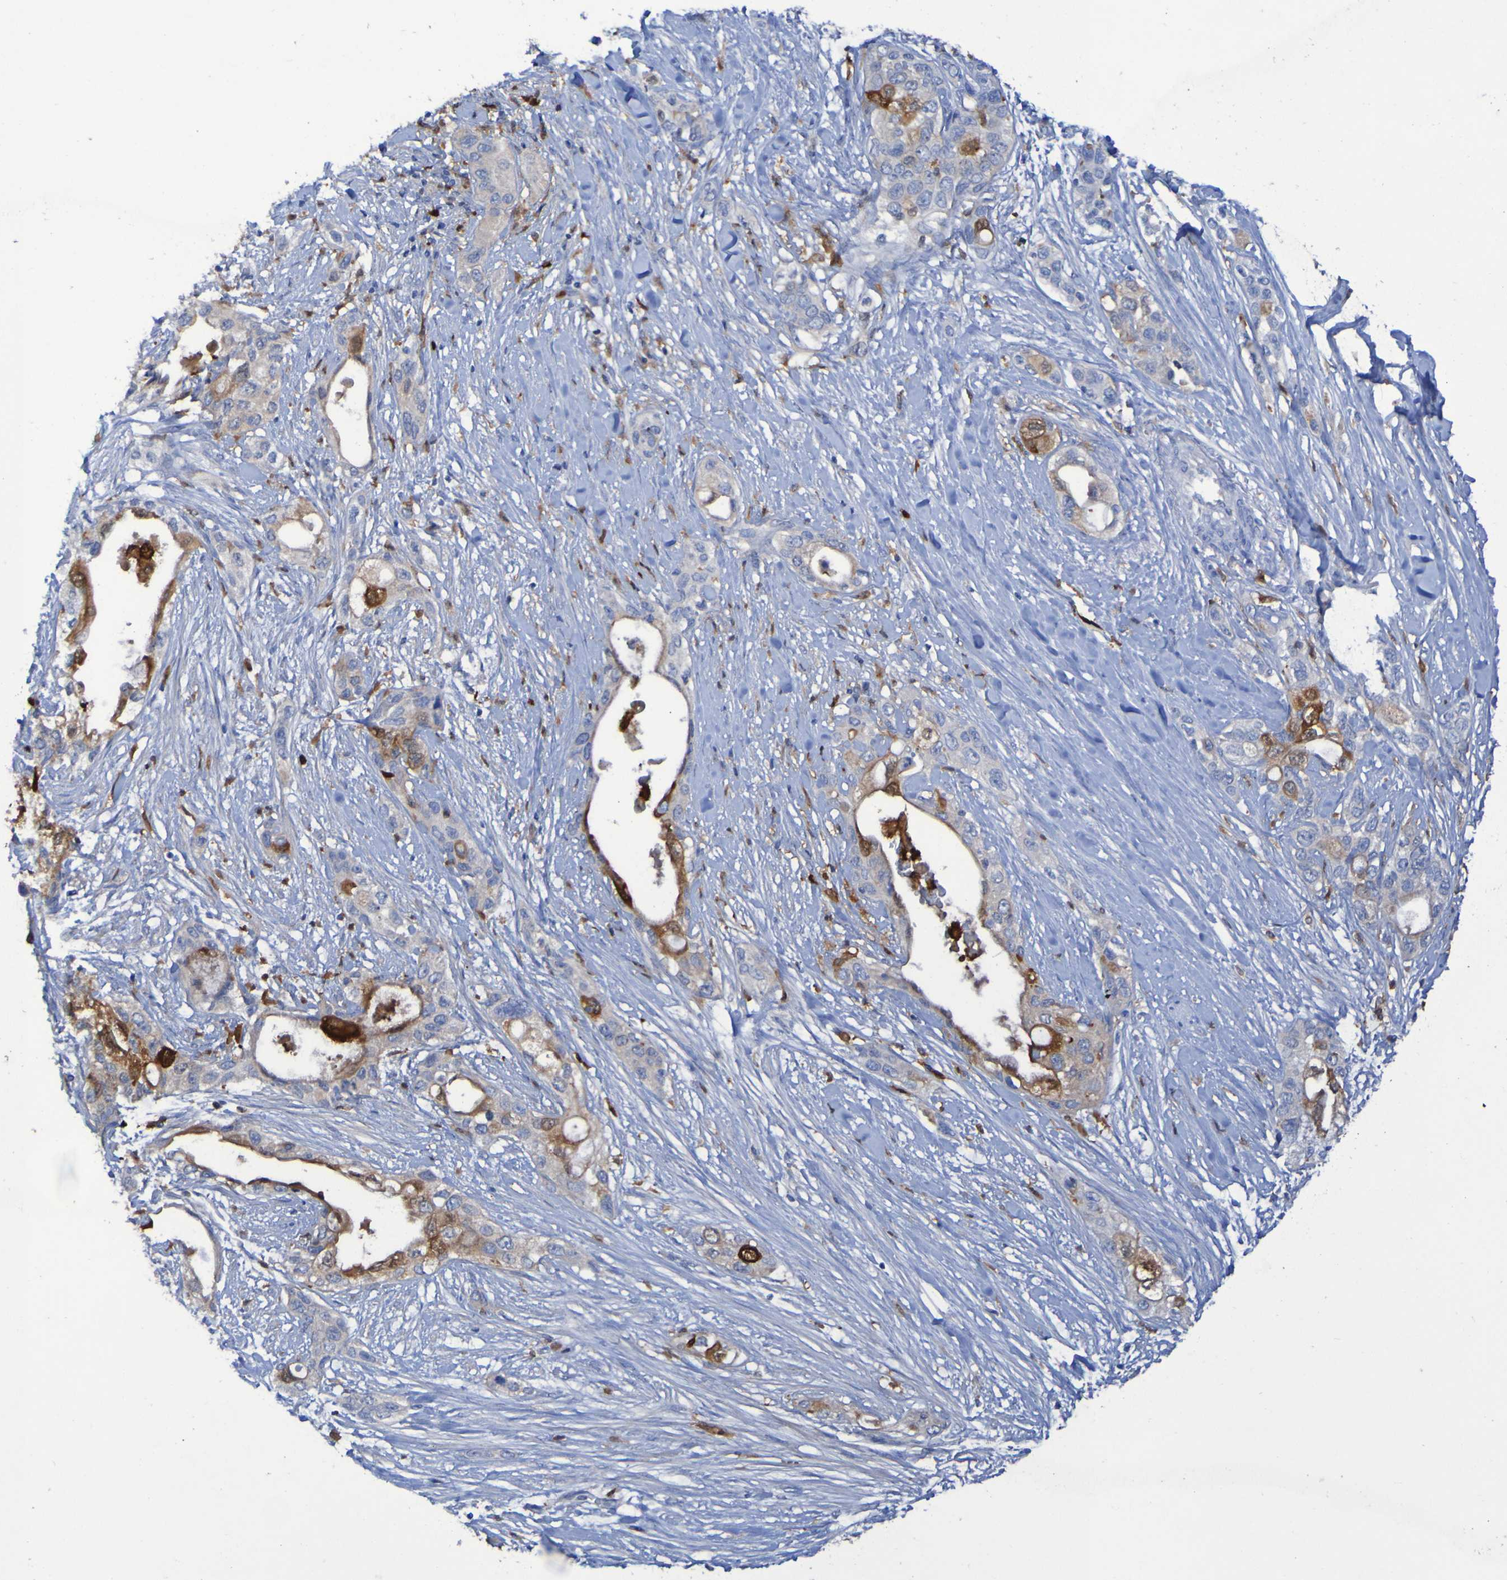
{"staining": {"intensity": "moderate", "quantity": "25%-75%", "location": "cytoplasmic/membranous"}, "tissue": "pancreatic cancer", "cell_type": "Tumor cells", "image_type": "cancer", "snomed": [{"axis": "morphology", "description": "Adenocarcinoma, NOS"}, {"axis": "topography", "description": "Pancreas"}], "caption": "Adenocarcinoma (pancreatic) stained with a brown dye exhibits moderate cytoplasmic/membranous positive expression in approximately 25%-75% of tumor cells.", "gene": "MPPE1", "patient": {"sex": "female", "age": 70}}